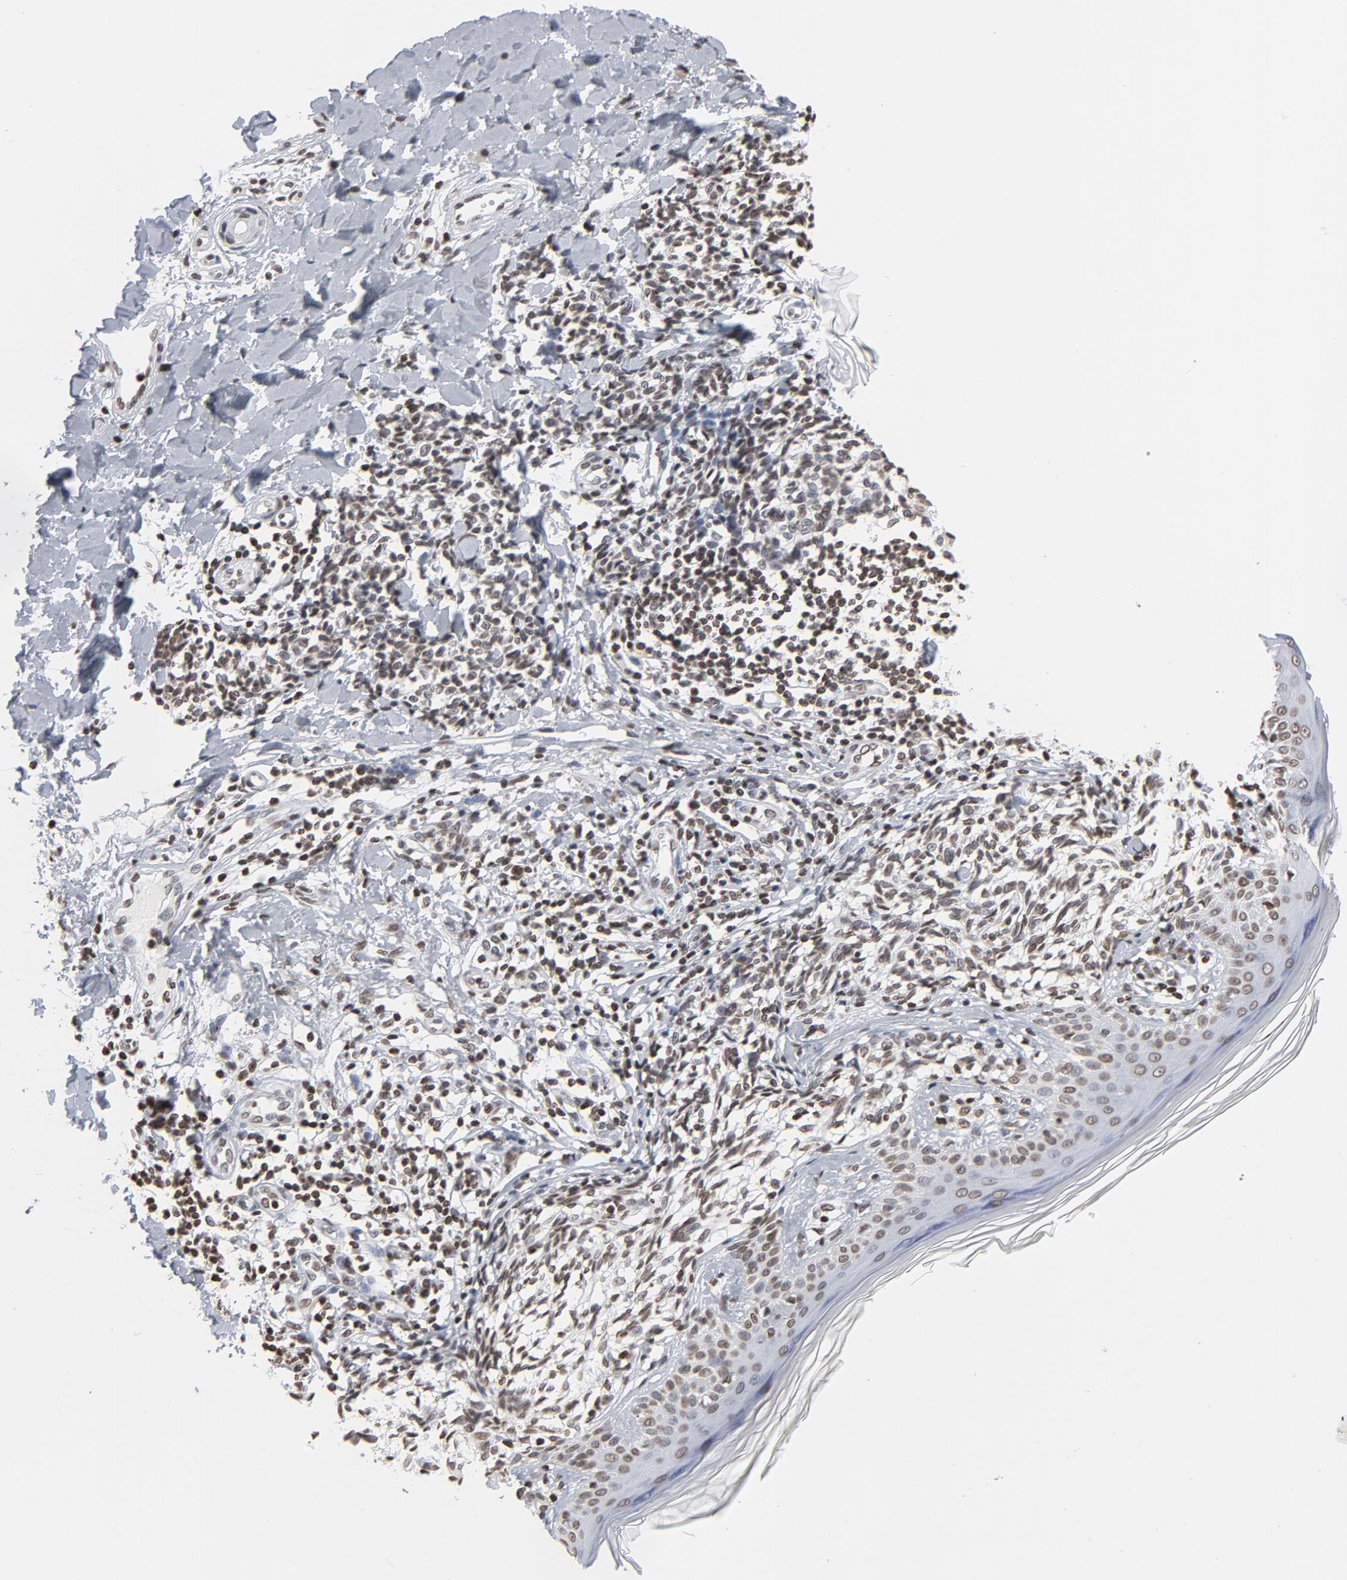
{"staining": {"intensity": "weak", "quantity": ">75%", "location": "nuclear"}, "tissue": "melanoma", "cell_type": "Tumor cells", "image_type": "cancer", "snomed": [{"axis": "morphology", "description": "Malignant melanoma, NOS"}, {"axis": "topography", "description": "Skin"}], "caption": "This histopathology image displays IHC staining of human melanoma, with low weak nuclear staining in approximately >75% of tumor cells.", "gene": "H2AC12", "patient": {"sex": "male", "age": 67}}